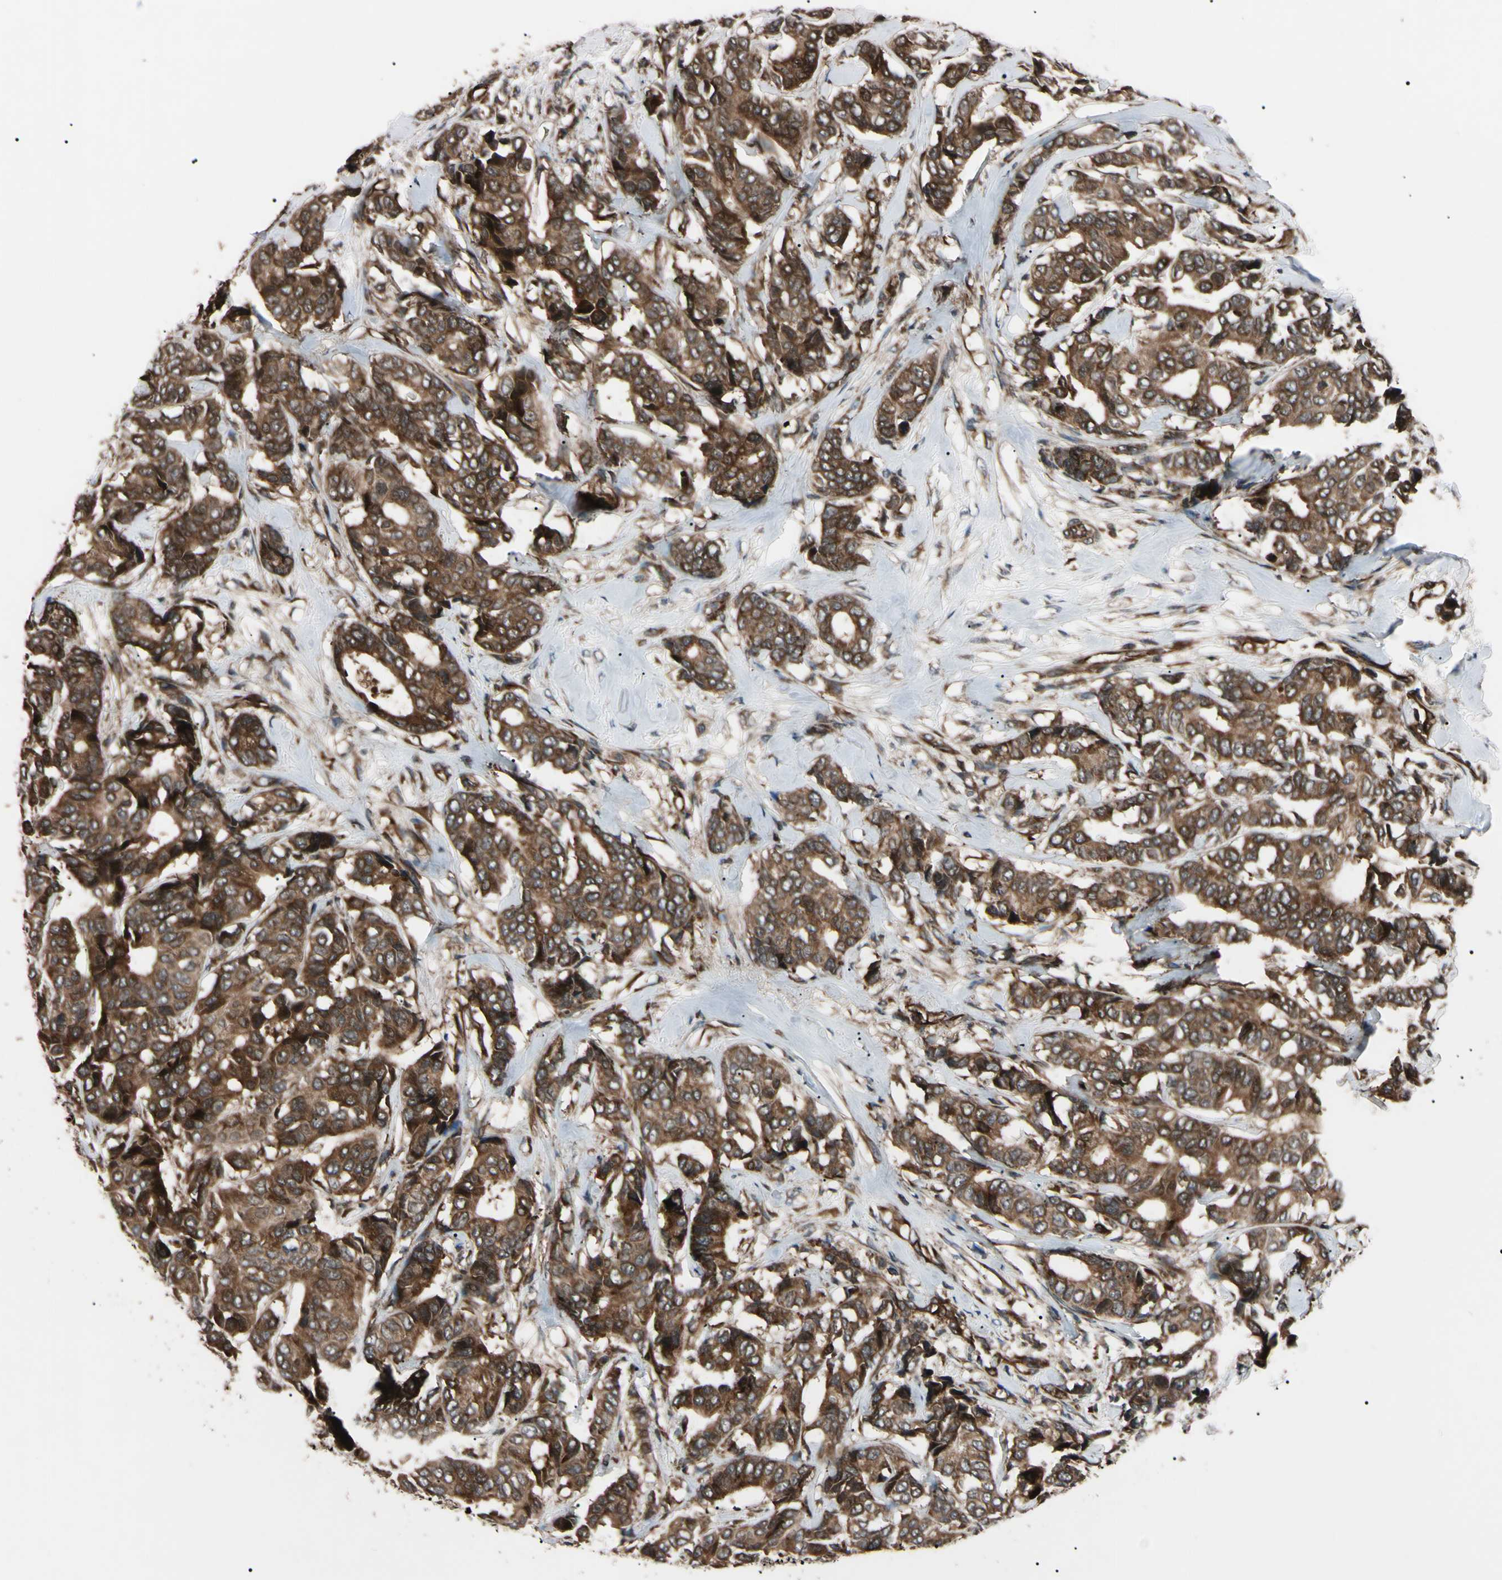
{"staining": {"intensity": "strong", "quantity": ">75%", "location": "cytoplasmic/membranous"}, "tissue": "breast cancer", "cell_type": "Tumor cells", "image_type": "cancer", "snomed": [{"axis": "morphology", "description": "Duct carcinoma"}, {"axis": "topography", "description": "Breast"}], "caption": "This micrograph displays breast cancer (invasive ductal carcinoma) stained with immunohistochemistry to label a protein in brown. The cytoplasmic/membranous of tumor cells show strong positivity for the protein. Nuclei are counter-stained blue.", "gene": "GUCY1B1", "patient": {"sex": "female", "age": 87}}